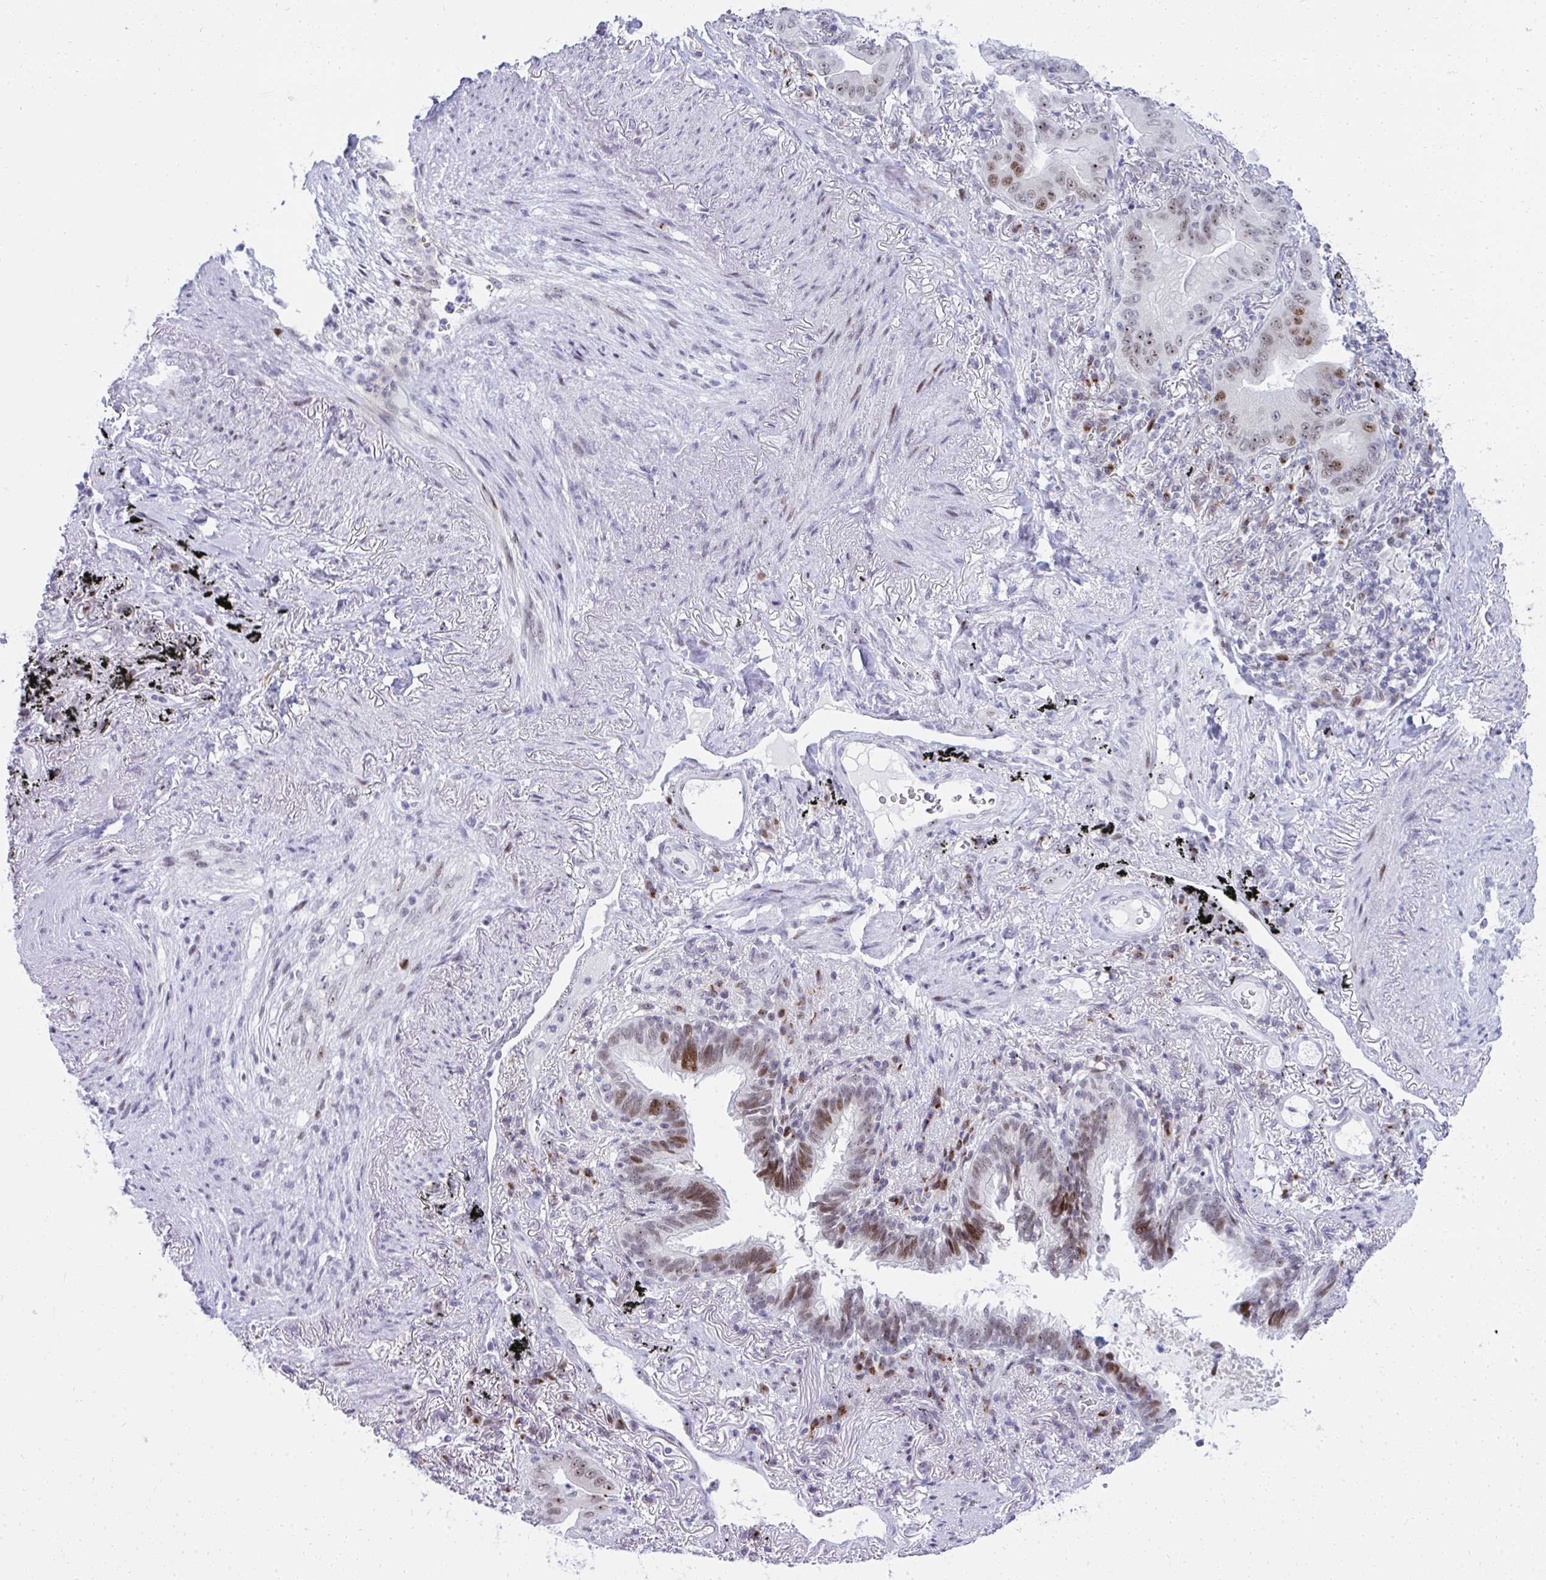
{"staining": {"intensity": "moderate", "quantity": ">75%", "location": "nuclear"}, "tissue": "lung cancer", "cell_type": "Tumor cells", "image_type": "cancer", "snomed": [{"axis": "morphology", "description": "Adenocarcinoma, NOS"}, {"axis": "topography", "description": "Lung"}], "caption": "Adenocarcinoma (lung) stained for a protein demonstrates moderate nuclear positivity in tumor cells. (DAB IHC, brown staining for protein, blue staining for nuclei).", "gene": "GLDN", "patient": {"sex": "male", "age": 77}}